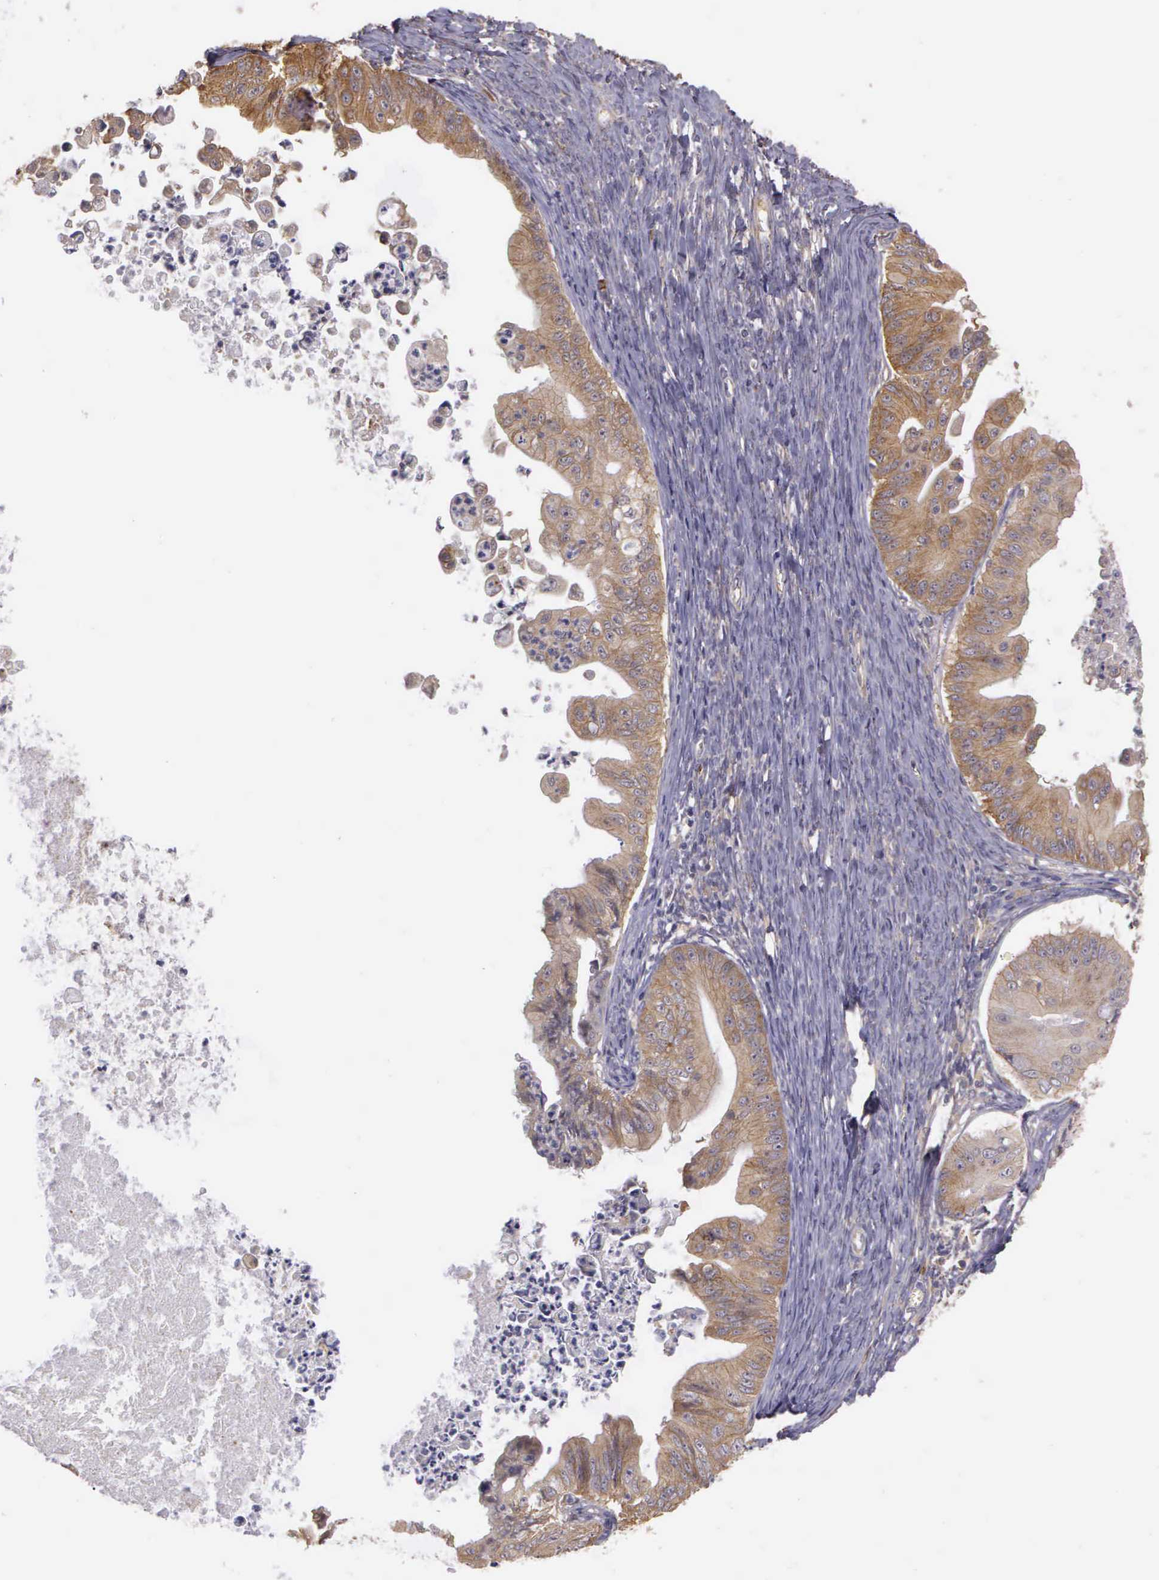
{"staining": {"intensity": "moderate", "quantity": ">75%", "location": "cytoplasmic/membranous"}, "tissue": "ovarian cancer", "cell_type": "Tumor cells", "image_type": "cancer", "snomed": [{"axis": "morphology", "description": "Cystadenocarcinoma, mucinous, NOS"}, {"axis": "topography", "description": "Ovary"}], "caption": "There is medium levels of moderate cytoplasmic/membranous expression in tumor cells of ovarian cancer (mucinous cystadenocarcinoma), as demonstrated by immunohistochemical staining (brown color).", "gene": "EIF5", "patient": {"sex": "female", "age": 37}}